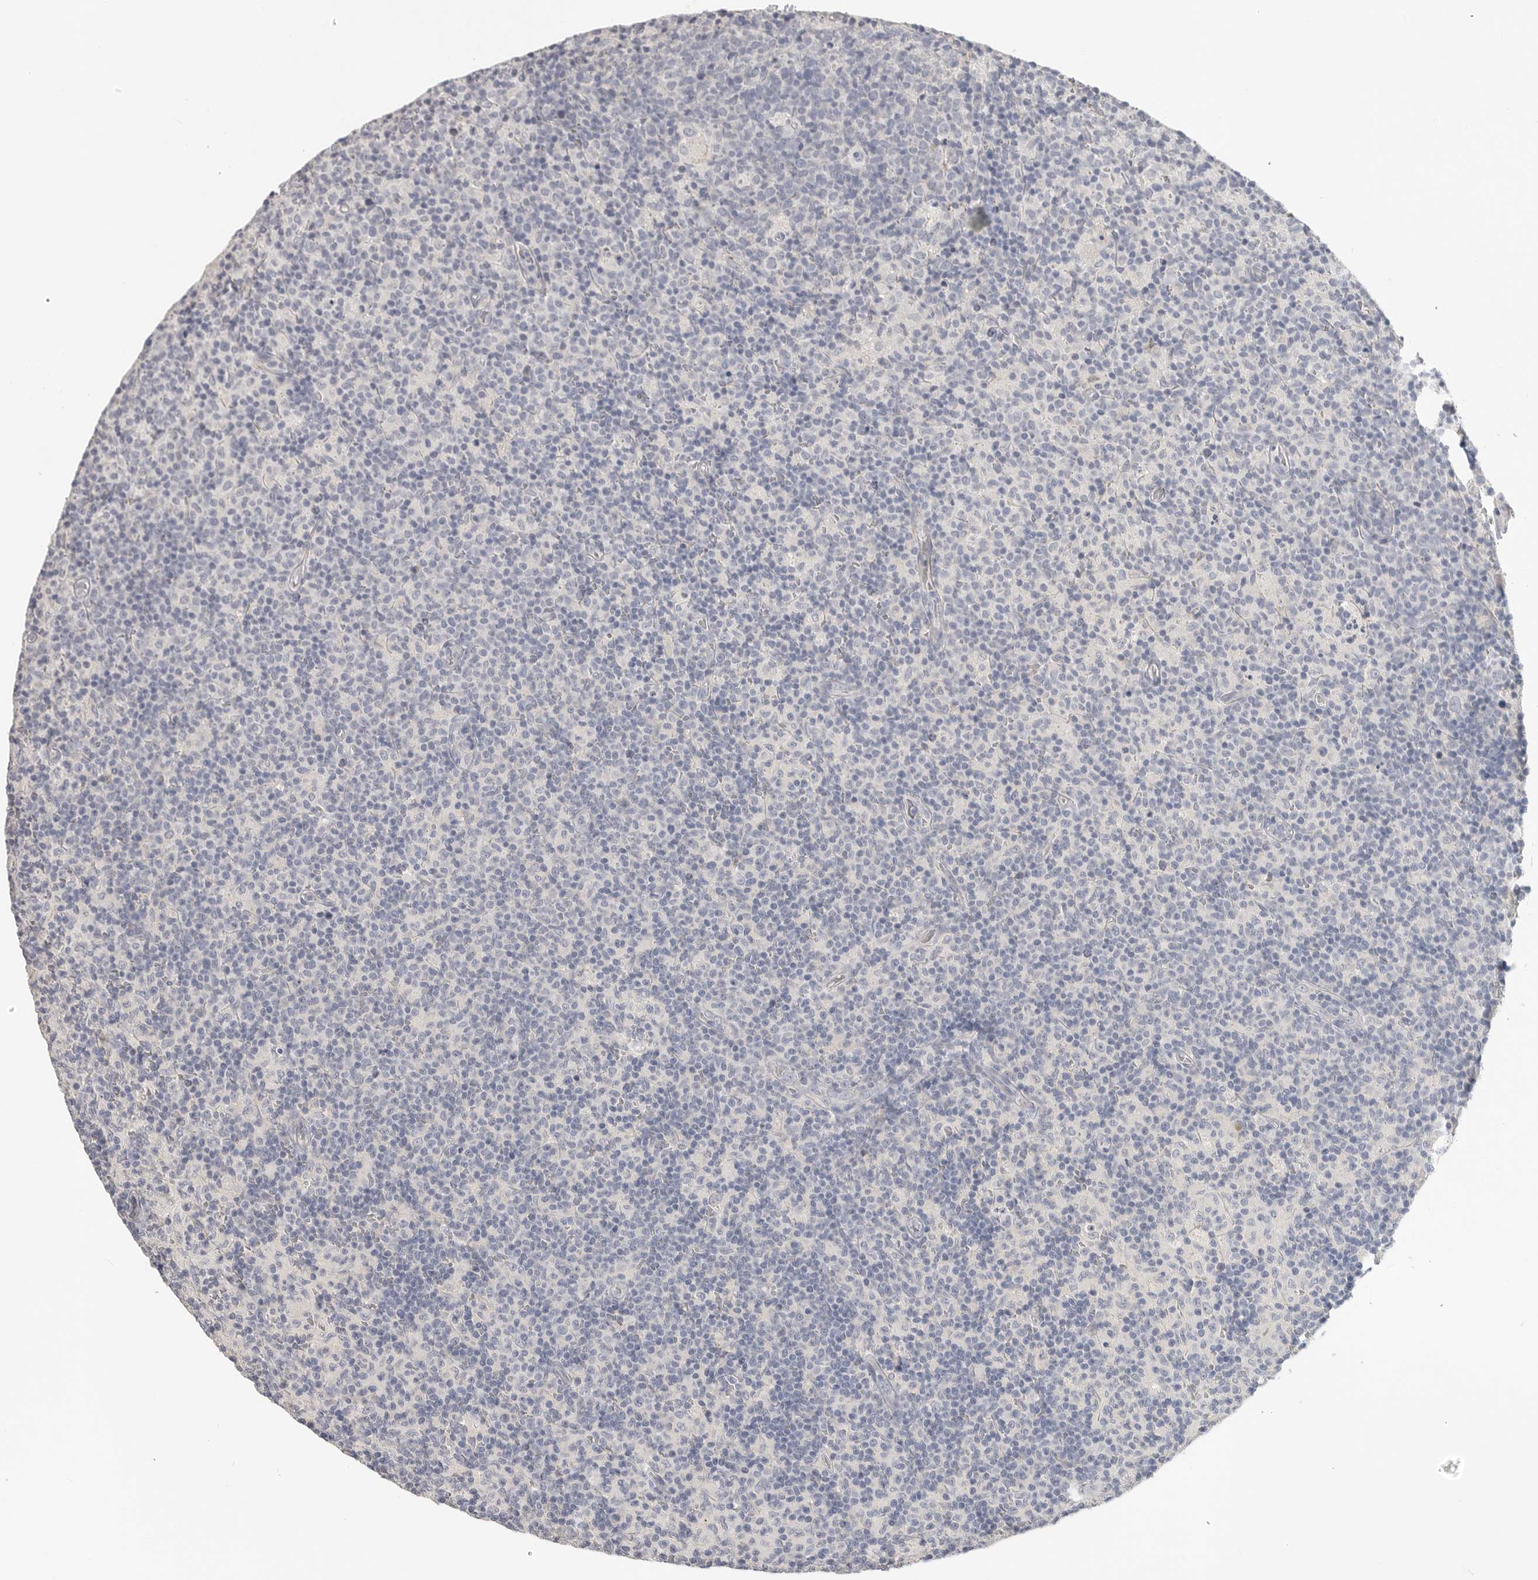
{"staining": {"intensity": "negative", "quantity": "none", "location": "none"}, "tissue": "lymph node", "cell_type": "Germinal center cells", "image_type": "normal", "snomed": [{"axis": "morphology", "description": "Normal tissue, NOS"}, {"axis": "morphology", "description": "Inflammation, NOS"}, {"axis": "topography", "description": "Lymph node"}], "caption": "High magnification brightfield microscopy of benign lymph node stained with DAB (3,3'-diaminobenzidine) (brown) and counterstained with hematoxylin (blue): germinal center cells show no significant expression. The staining was performed using DAB (3,3'-diaminobenzidine) to visualize the protein expression in brown, while the nuclei were stained in blue with hematoxylin (Magnification: 20x).", "gene": "FBN2", "patient": {"sex": "male", "age": 55}}